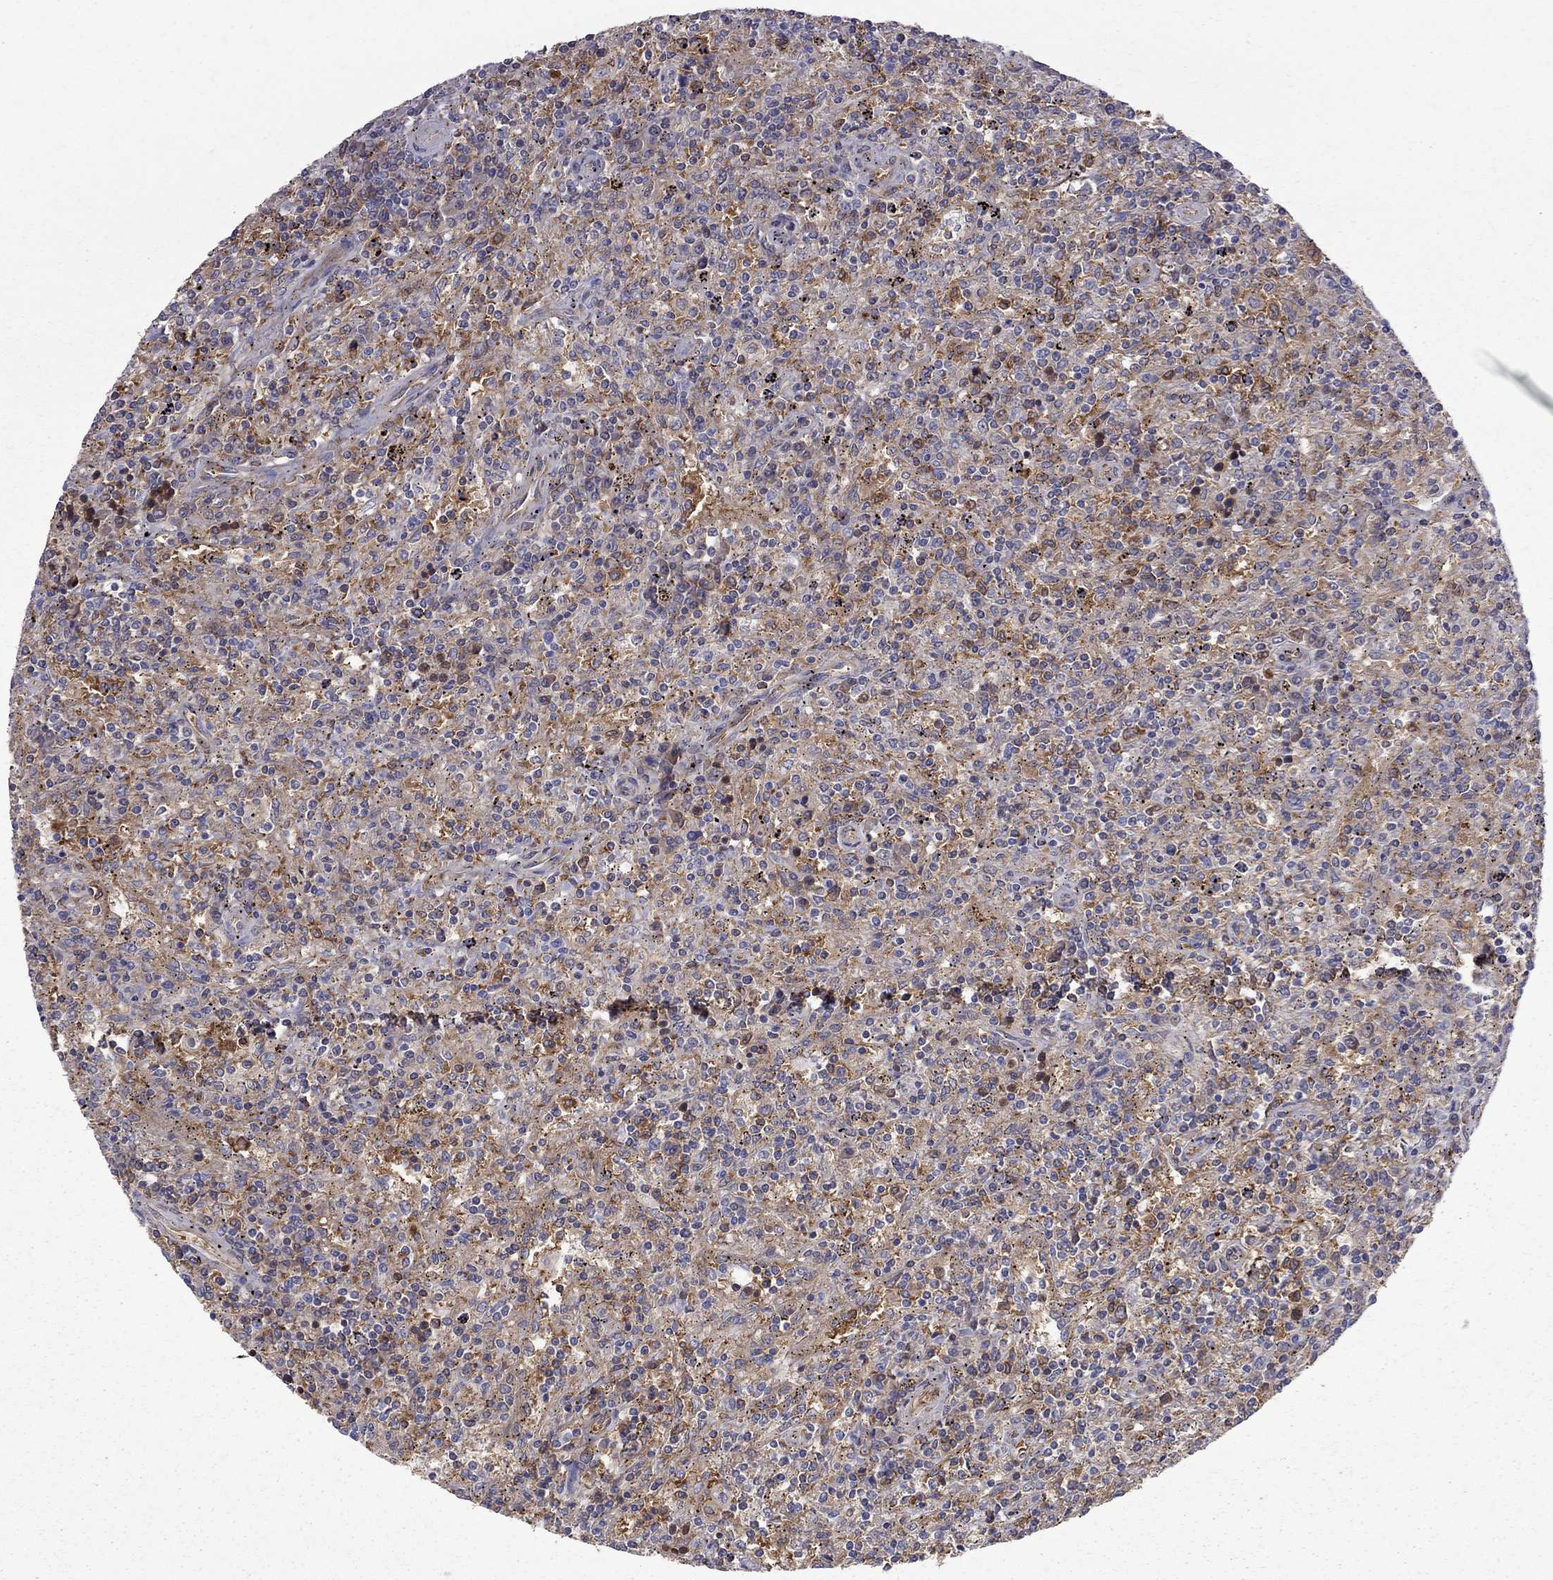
{"staining": {"intensity": "moderate", "quantity": "25%-75%", "location": "cytoplasmic/membranous"}, "tissue": "lymphoma", "cell_type": "Tumor cells", "image_type": "cancer", "snomed": [{"axis": "morphology", "description": "Malignant lymphoma, non-Hodgkin's type, Low grade"}, {"axis": "topography", "description": "Spleen"}], "caption": "An immunohistochemistry (IHC) image of tumor tissue is shown. Protein staining in brown highlights moderate cytoplasmic/membranous positivity in low-grade malignant lymphoma, non-Hodgkin's type within tumor cells.", "gene": "EIF4E3", "patient": {"sex": "male", "age": 62}}